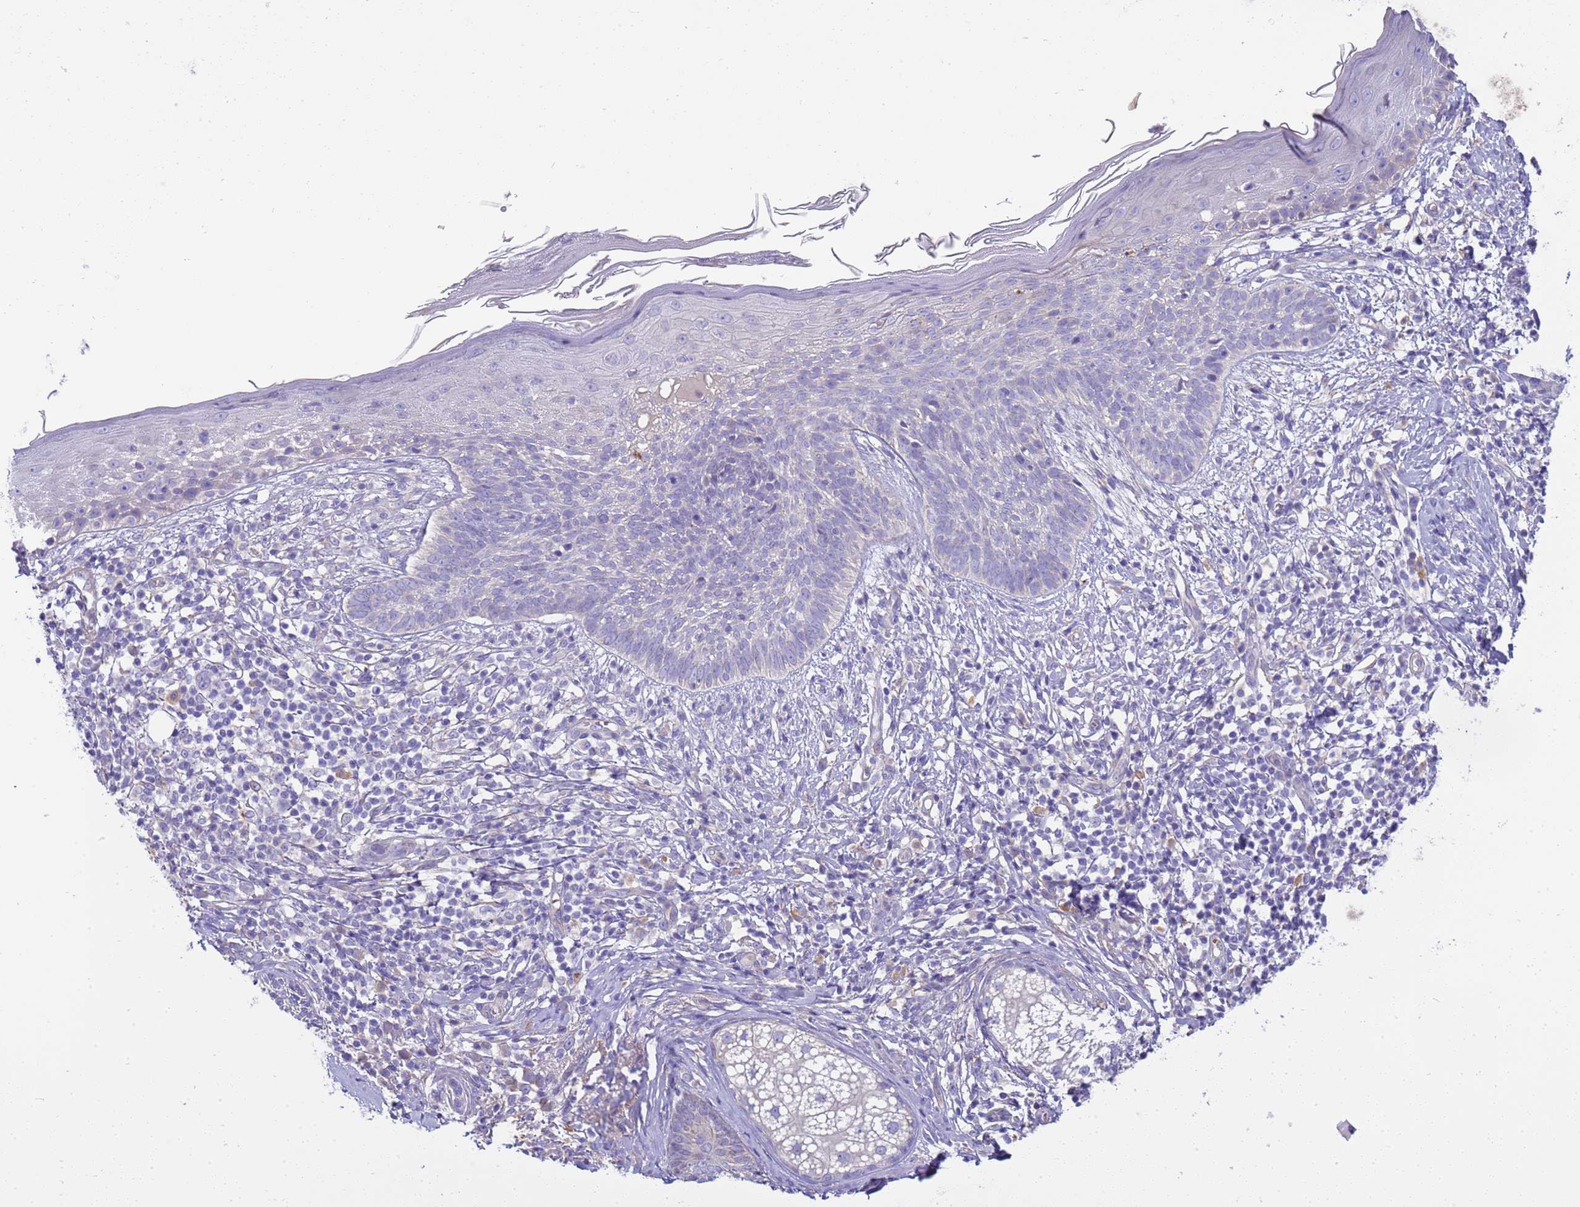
{"staining": {"intensity": "negative", "quantity": "none", "location": "none"}, "tissue": "skin cancer", "cell_type": "Tumor cells", "image_type": "cancer", "snomed": [{"axis": "morphology", "description": "Basal cell carcinoma"}, {"axis": "topography", "description": "Skin"}], "caption": "The micrograph exhibits no significant staining in tumor cells of basal cell carcinoma (skin).", "gene": "RIPPLY2", "patient": {"sex": "male", "age": 73}}